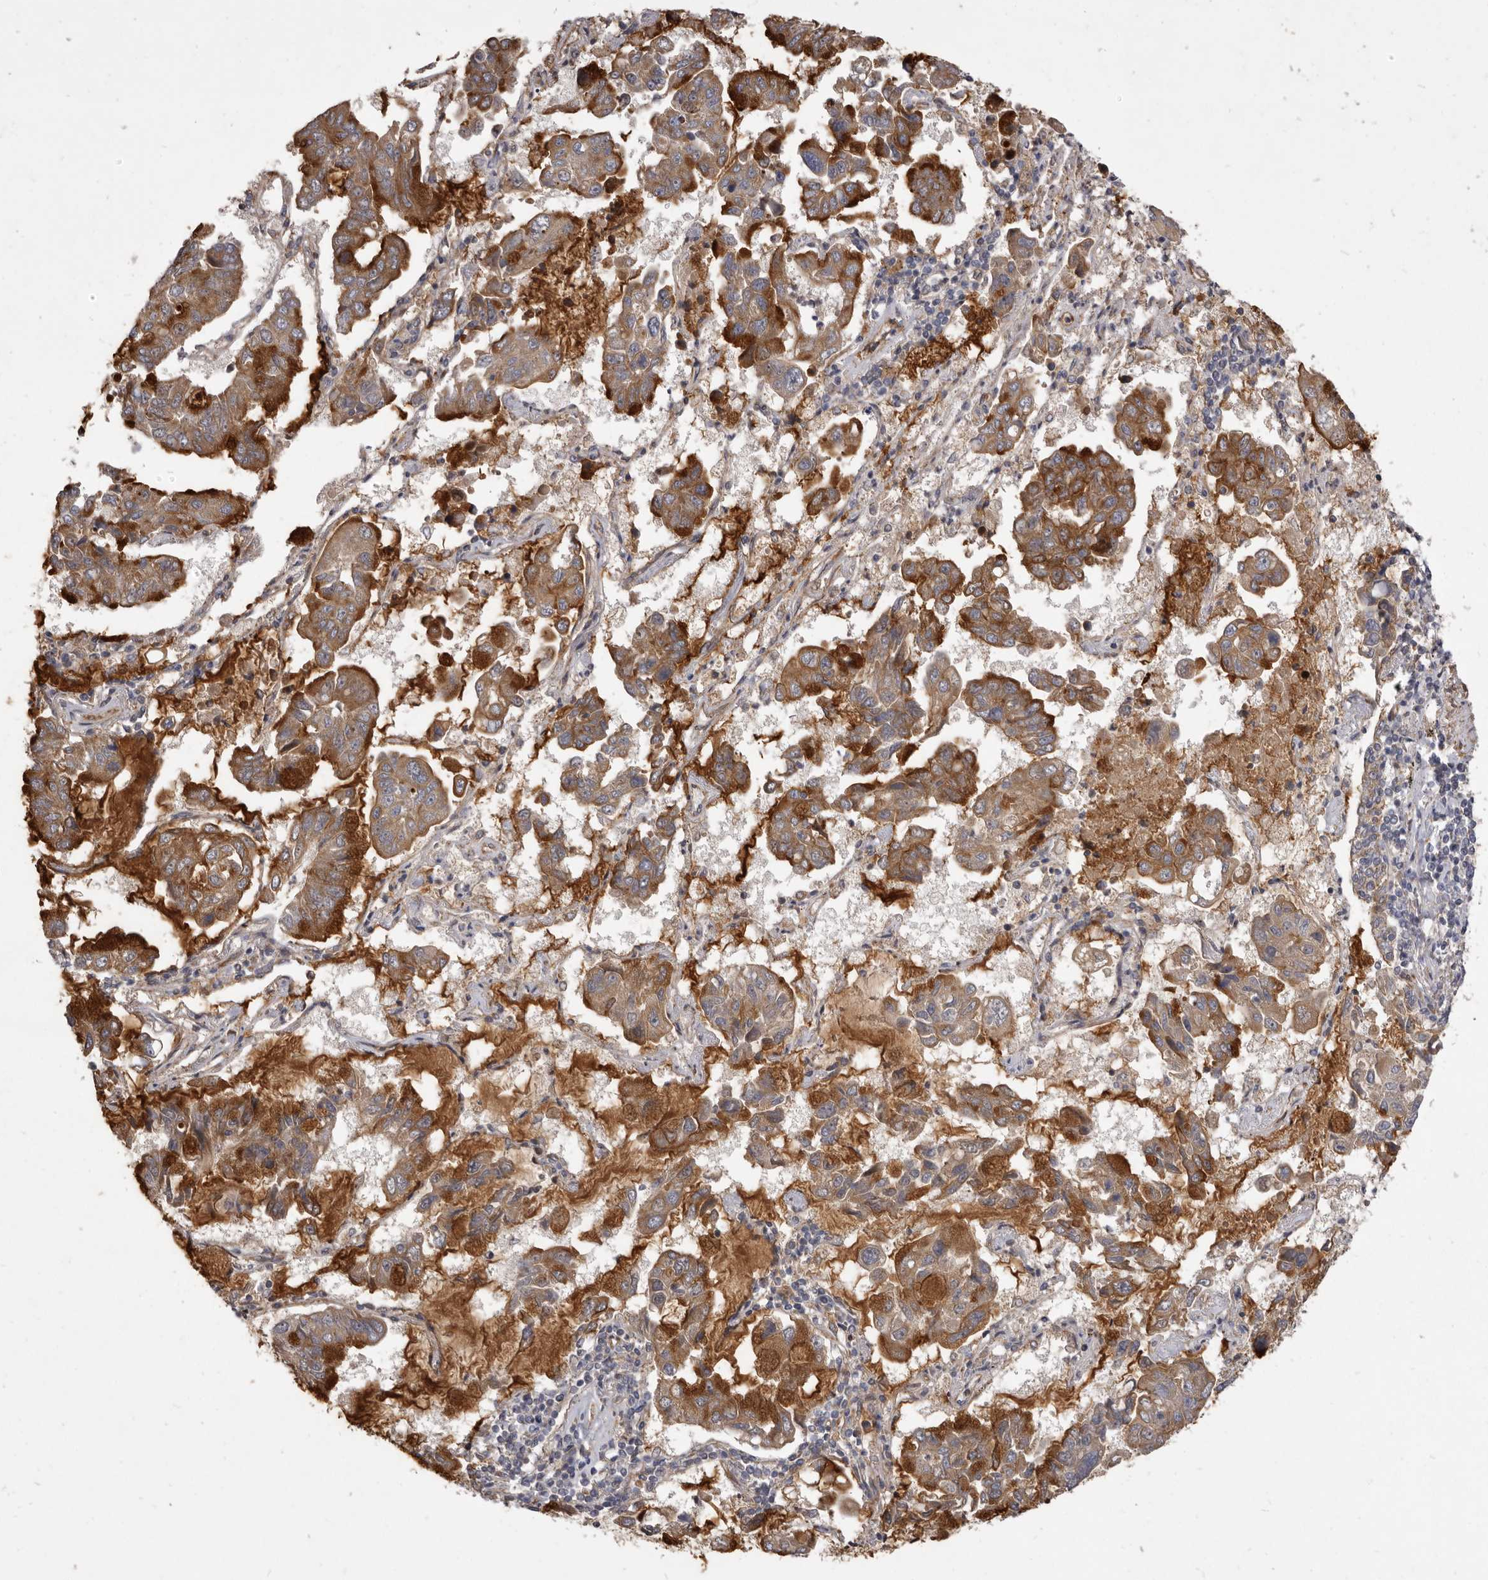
{"staining": {"intensity": "strong", "quantity": "25%-75%", "location": "cytoplasmic/membranous"}, "tissue": "lung cancer", "cell_type": "Tumor cells", "image_type": "cancer", "snomed": [{"axis": "morphology", "description": "Adenocarcinoma, NOS"}, {"axis": "topography", "description": "Lung"}], "caption": "DAB immunohistochemical staining of lung adenocarcinoma demonstrates strong cytoplasmic/membranous protein staining in approximately 25%-75% of tumor cells.", "gene": "VPS45", "patient": {"sex": "male", "age": 64}}